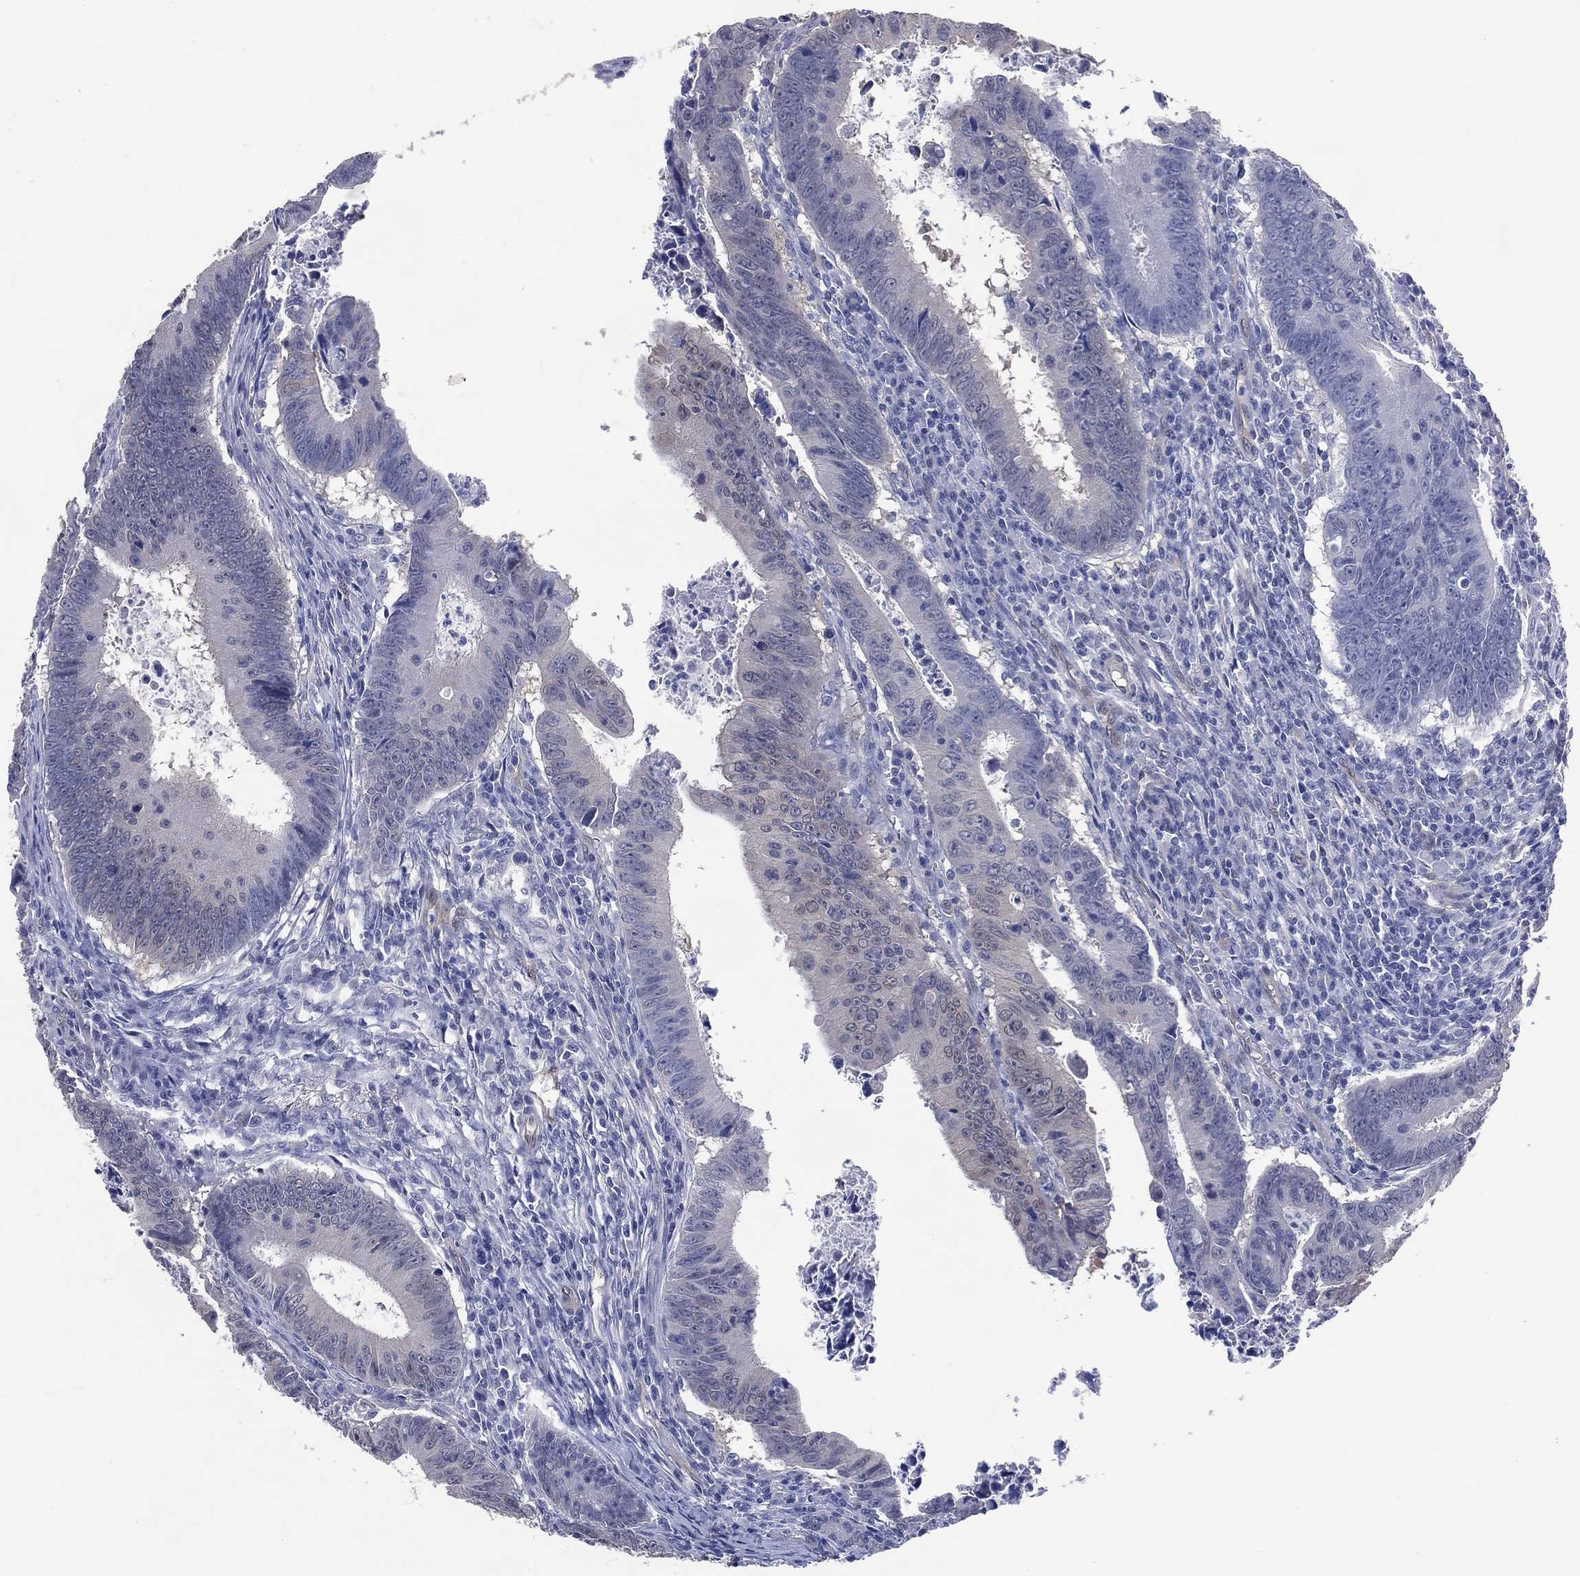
{"staining": {"intensity": "weak", "quantity": "25%-75%", "location": "cytoplasmic/membranous"}, "tissue": "colorectal cancer", "cell_type": "Tumor cells", "image_type": "cancer", "snomed": [{"axis": "morphology", "description": "Adenocarcinoma, NOS"}, {"axis": "topography", "description": "Colon"}], "caption": "Weak cytoplasmic/membranous protein positivity is present in about 25%-75% of tumor cells in colorectal adenocarcinoma.", "gene": "AK1", "patient": {"sex": "female", "age": 87}}